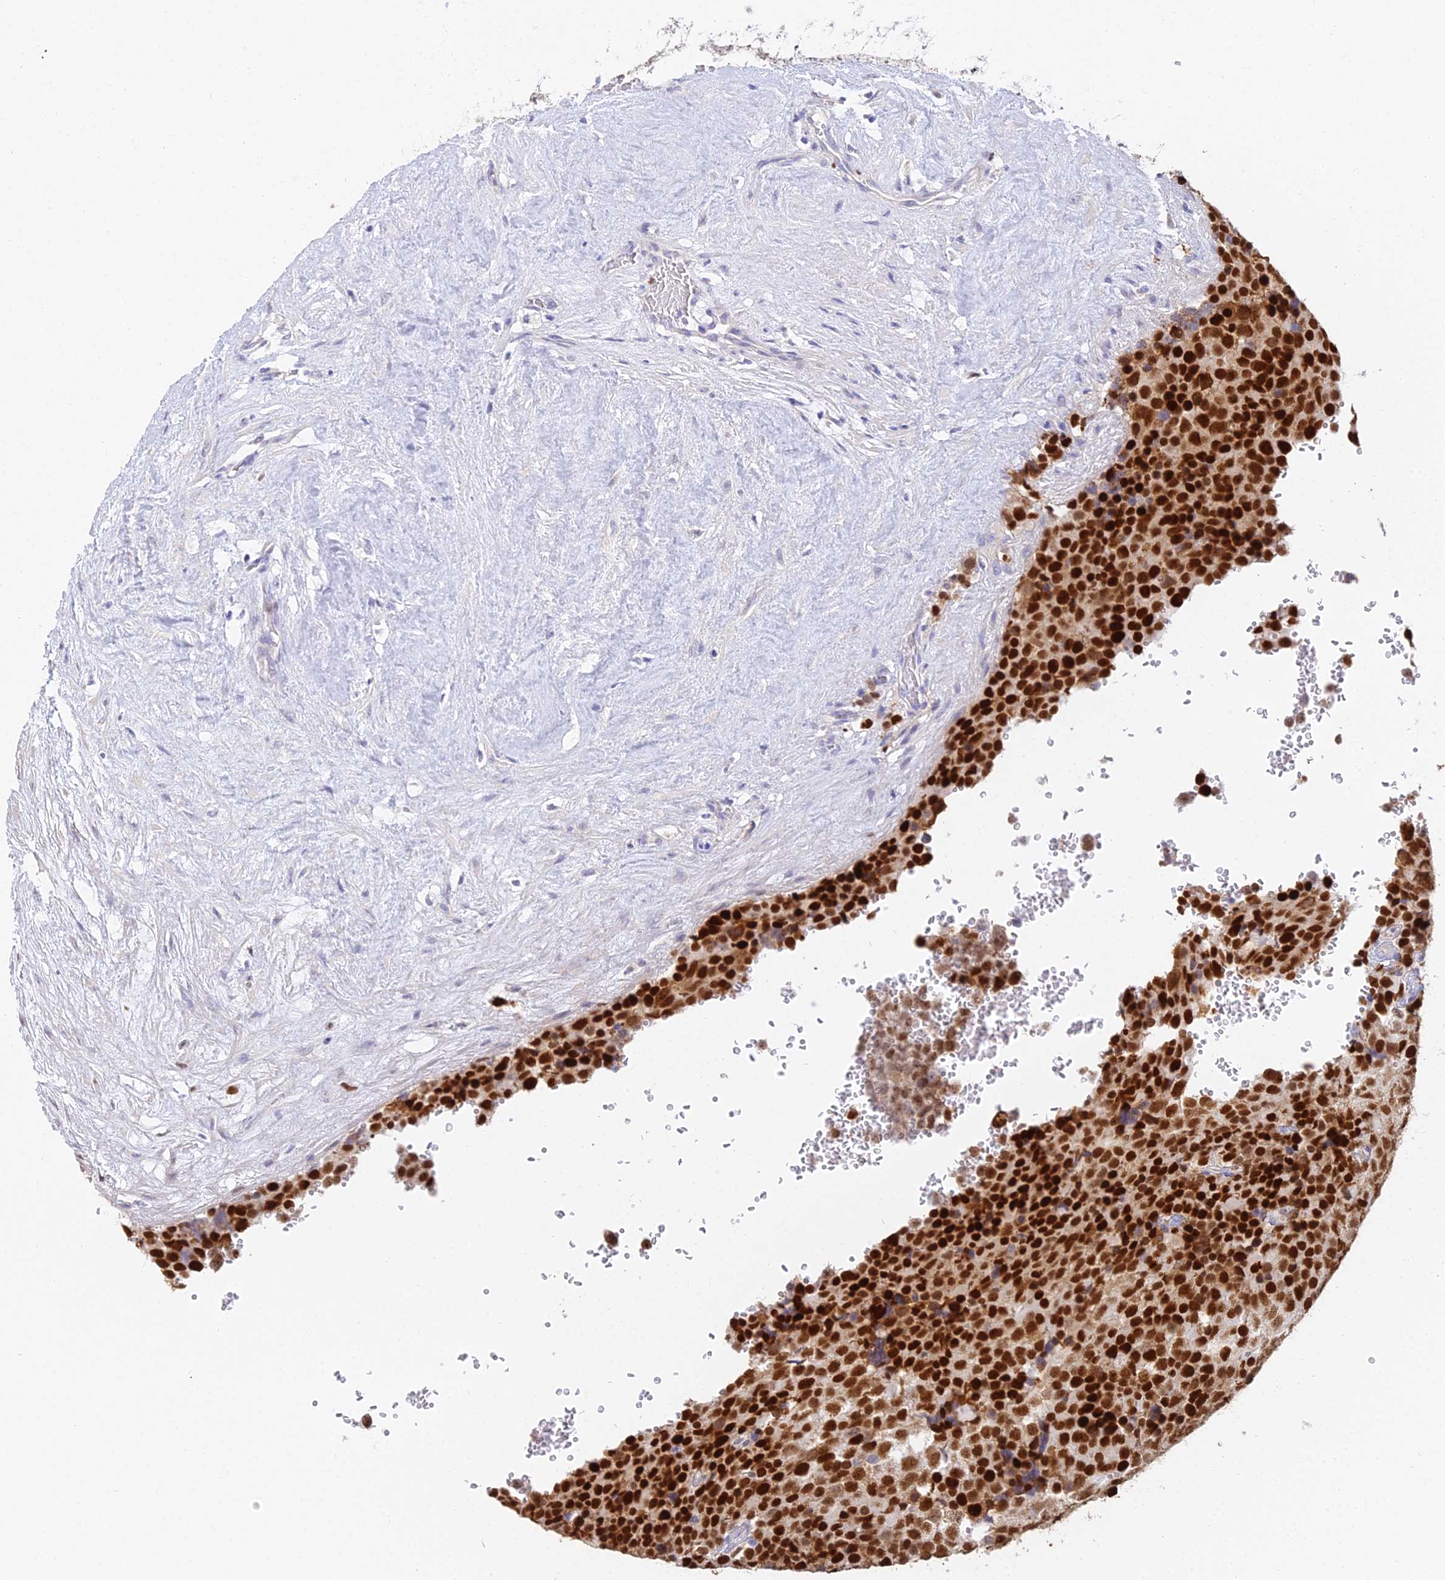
{"staining": {"intensity": "strong", "quantity": ">75%", "location": "nuclear"}, "tissue": "testis cancer", "cell_type": "Tumor cells", "image_type": "cancer", "snomed": [{"axis": "morphology", "description": "Seminoma, NOS"}, {"axis": "topography", "description": "Testis"}], "caption": "There is high levels of strong nuclear expression in tumor cells of testis seminoma, as demonstrated by immunohistochemical staining (brown color).", "gene": "MCM2", "patient": {"sex": "male", "age": 71}}